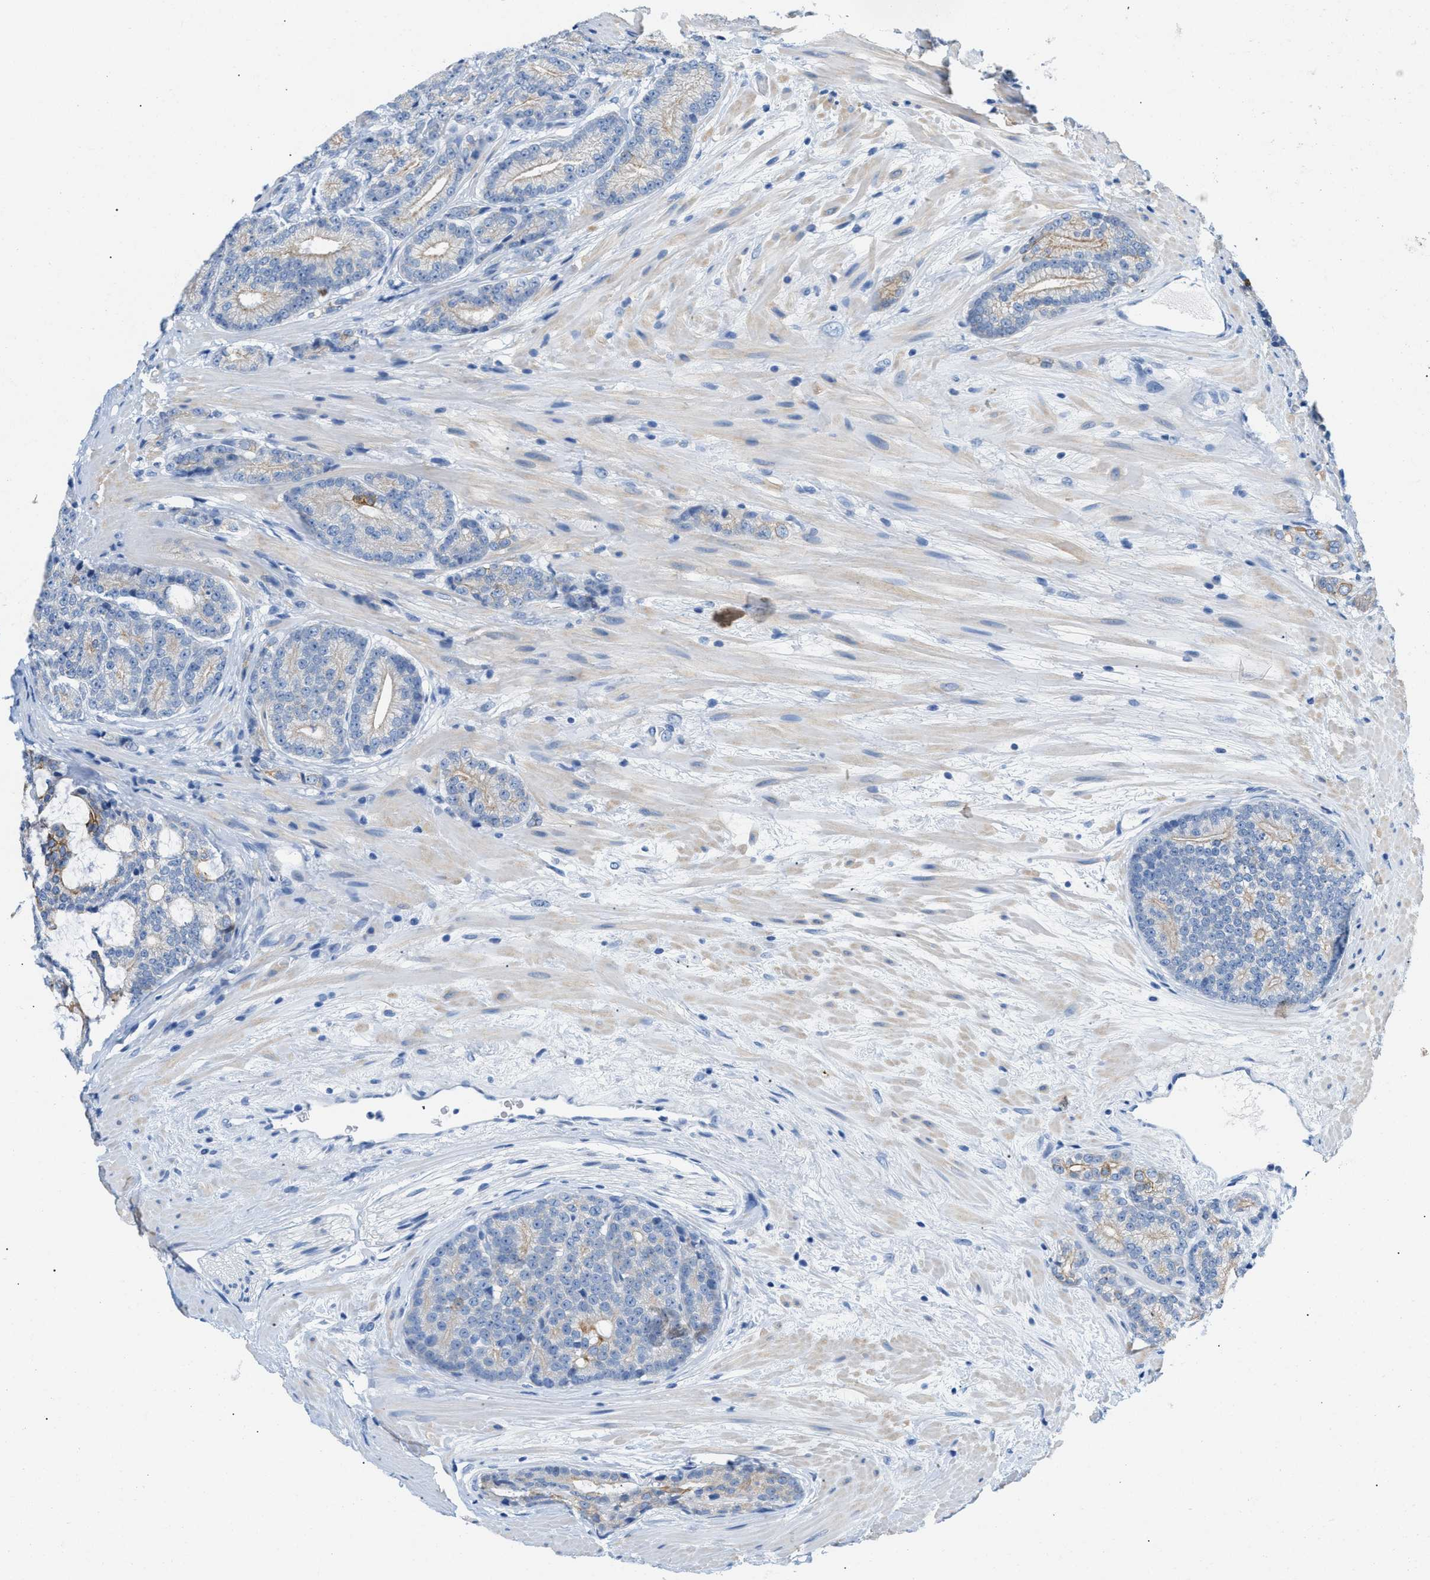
{"staining": {"intensity": "weak", "quantity": "<25%", "location": "cytoplasmic/membranous"}, "tissue": "prostate cancer", "cell_type": "Tumor cells", "image_type": "cancer", "snomed": [{"axis": "morphology", "description": "Adenocarcinoma, High grade"}, {"axis": "topography", "description": "Prostate"}], "caption": "An immunohistochemistry micrograph of prostate high-grade adenocarcinoma is shown. There is no staining in tumor cells of prostate high-grade adenocarcinoma.", "gene": "BPGM", "patient": {"sex": "male", "age": 61}}